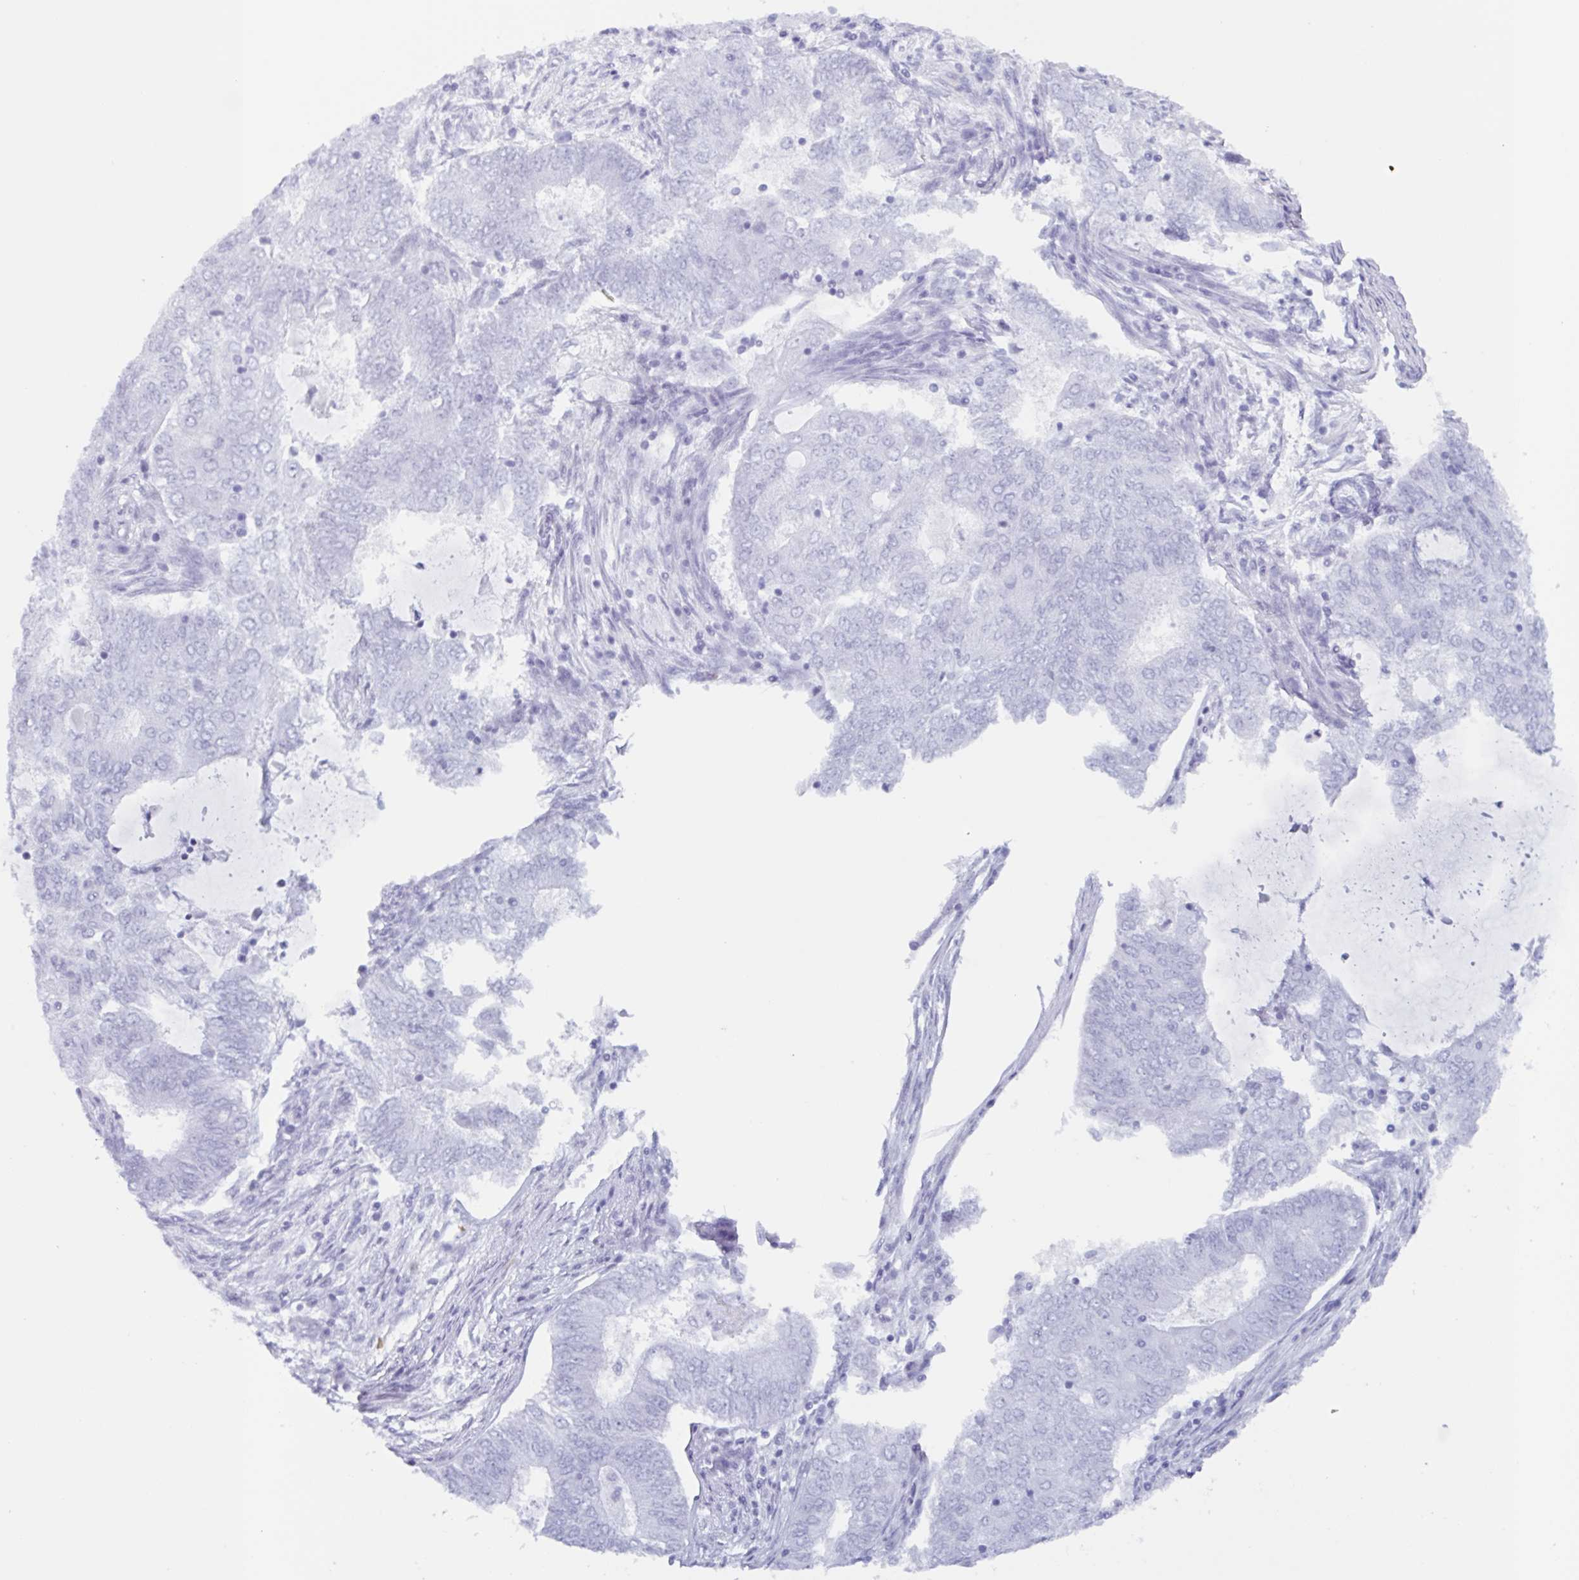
{"staining": {"intensity": "negative", "quantity": "none", "location": "none"}, "tissue": "endometrial cancer", "cell_type": "Tumor cells", "image_type": "cancer", "snomed": [{"axis": "morphology", "description": "Adenocarcinoma, NOS"}, {"axis": "topography", "description": "Endometrium"}], "caption": "Endometrial cancer (adenocarcinoma) stained for a protein using immunohistochemistry displays no staining tumor cells.", "gene": "ZFP64", "patient": {"sex": "female", "age": 62}}